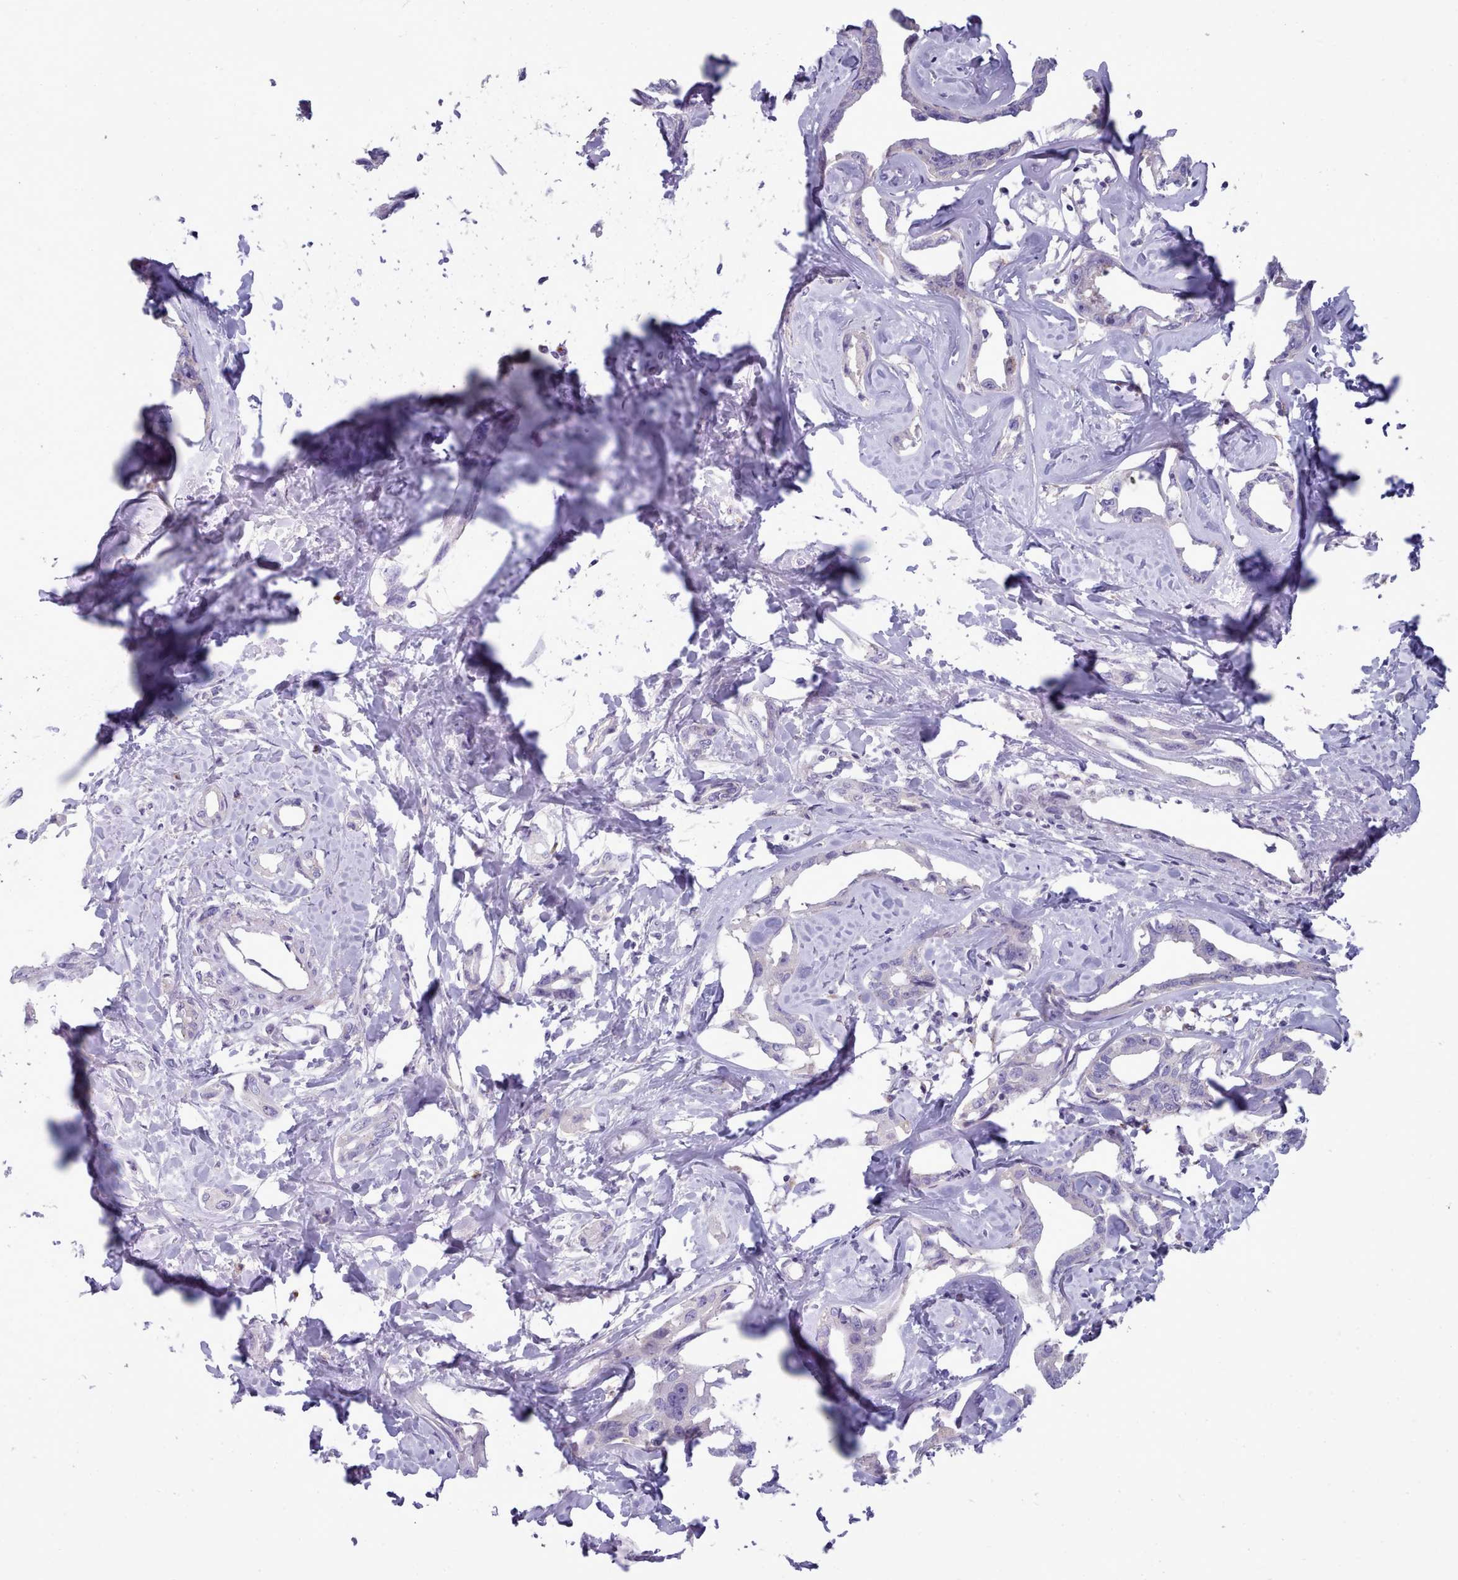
{"staining": {"intensity": "negative", "quantity": "none", "location": "none"}, "tissue": "liver cancer", "cell_type": "Tumor cells", "image_type": "cancer", "snomed": [{"axis": "morphology", "description": "Cholangiocarcinoma"}, {"axis": "topography", "description": "Liver"}], "caption": "Micrograph shows no significant protein staining in tumor cells of liver cancer (cholangiocarcinoma). (Brightfield microscopy of DAB IHC at high magnification).", "gene": "MYRFL", "patient": {"sex": "male", "age": 59}}